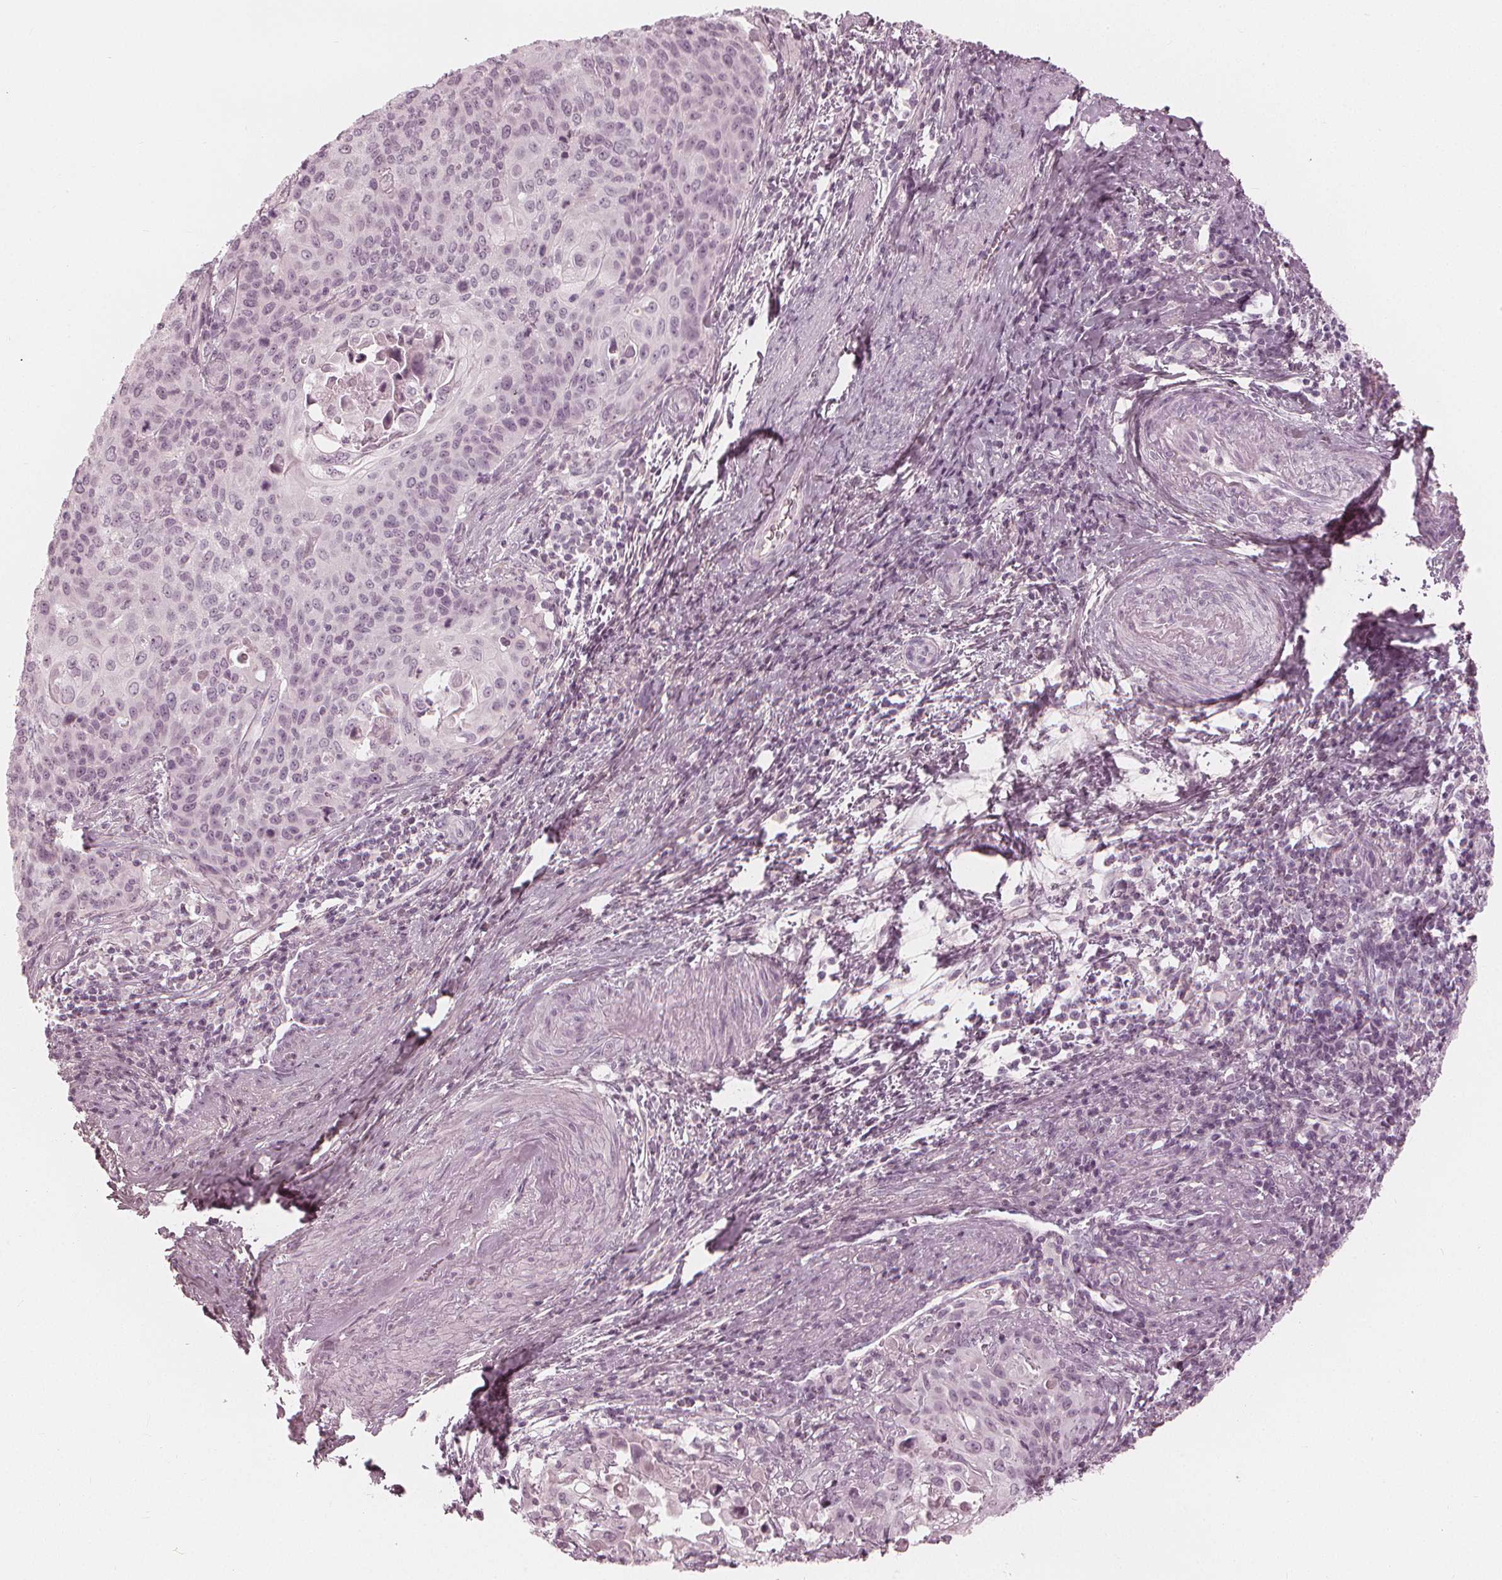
{"staining": {"intensity": "negative", "quantity": "none", "location": "none"}, "tissue": "cervical cancer", "cell_type": "Tumor cells", "image_type": "cancer", "snomed": [{"axis": "morphology", "description": "Squamous cell carcinoma, NOS"}, {"axis": "topography", "description": "Cervix"}], "caption": "IHC of human cervical cancer (squamous cell carcinoma) demonstrates no expression in tumor cells.", "gene": "PAEP", "patient": {"sex": "female", "age": 65}}